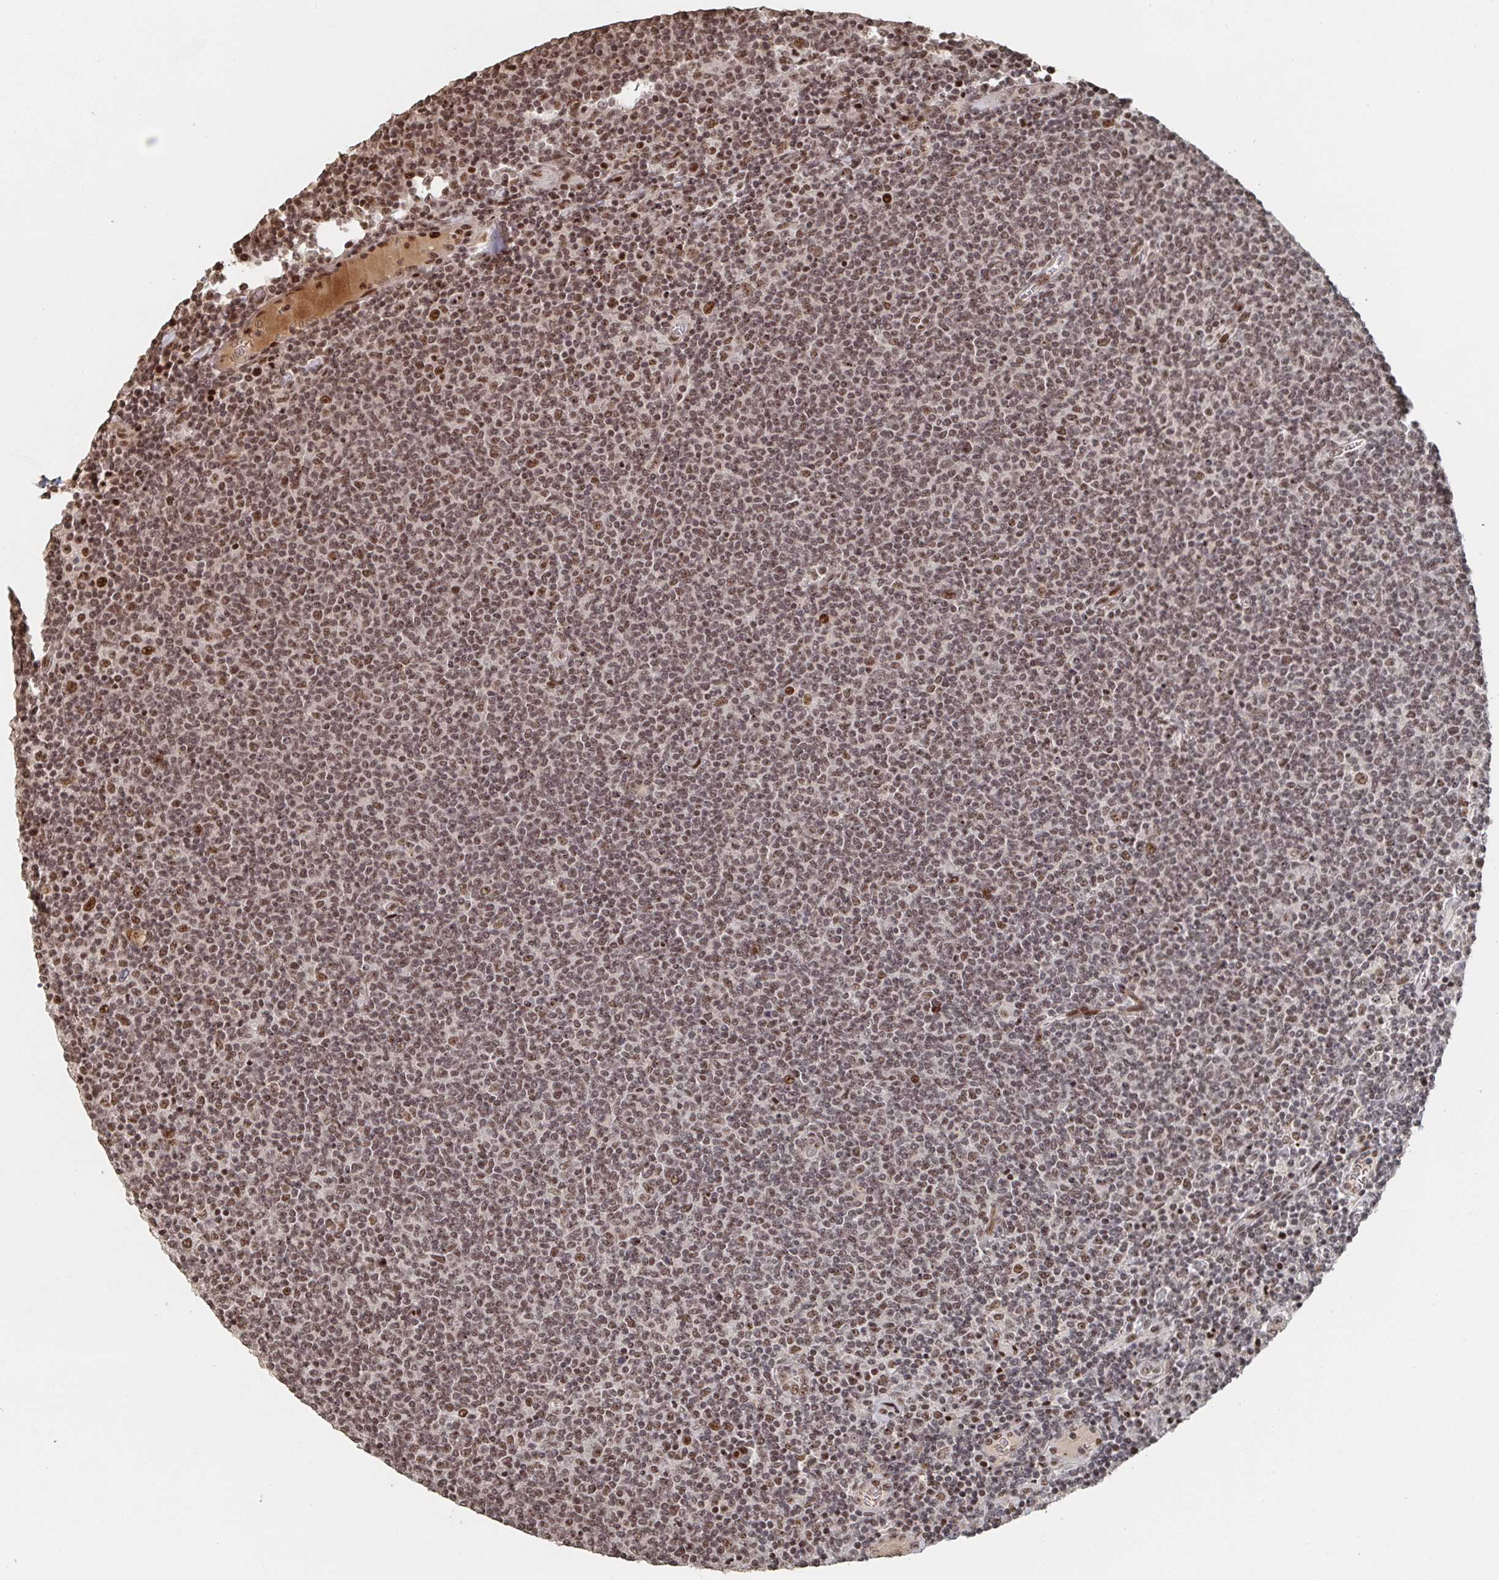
{"staining": {"intensity": "moderate", "quantity": ">75%", "location": "nuclear"}, "tissue": "lymphoma", "cell_type": "Tumor cells", "image_type": "cancer", "snomed": [{"axis": "morphology", "description": "Malignant lymphoma, non-Hodgkin's type, Low grade"}, {"axis": "topography", "description": "Lymph node"}], "caption": "The micrograph reveals staining of low-grade malignant lymphoma, non-Hodgkin's type, revealing moderate nuclear protein staining (brown color) within tumor cells. Nuclei are stained in blue.", "gene": "ZDHHC12", "patient": {"sex": "male", "age": 52}}